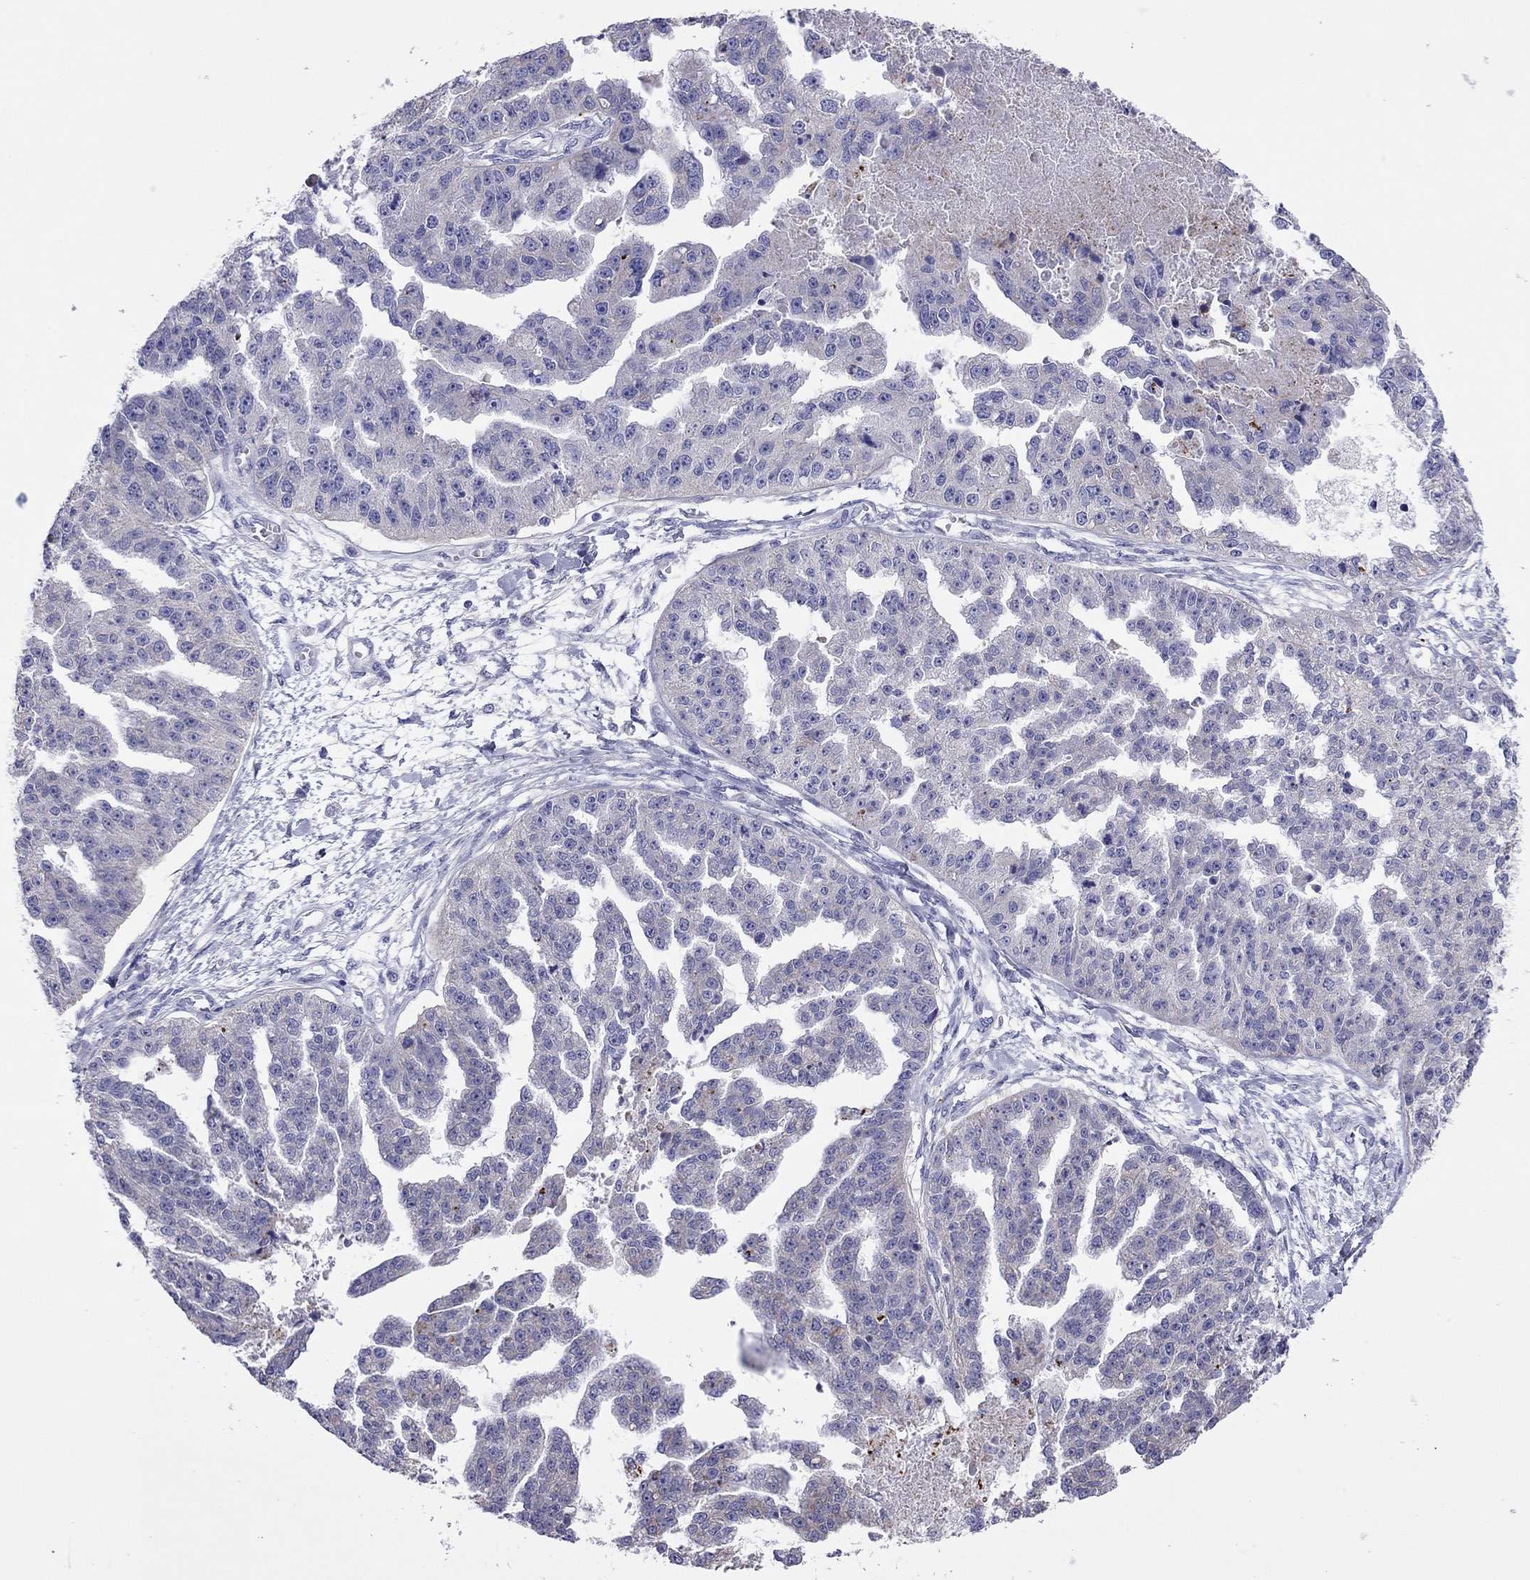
{"staining": {"intensity": "negative", "quantity": "none", "location": "none"}, "tissue": "ovarian cancer", "cell_type": "Tumor cells", "image_type": "cancer", "snomed": [{"axis": "morphology", "description": "Cystadenocarcinoma, serous, NOS"}, {"axis": "topography", "description": "Ovary"}], "caption": "High power microscopy histopathology image of an immunohistochemistry (IHC) photomicrograph of ovarian cancer, revealing no significant staining in tumor cells.", "gene": "COL9A1", "patient": {"sex": "female", "age": 58}}